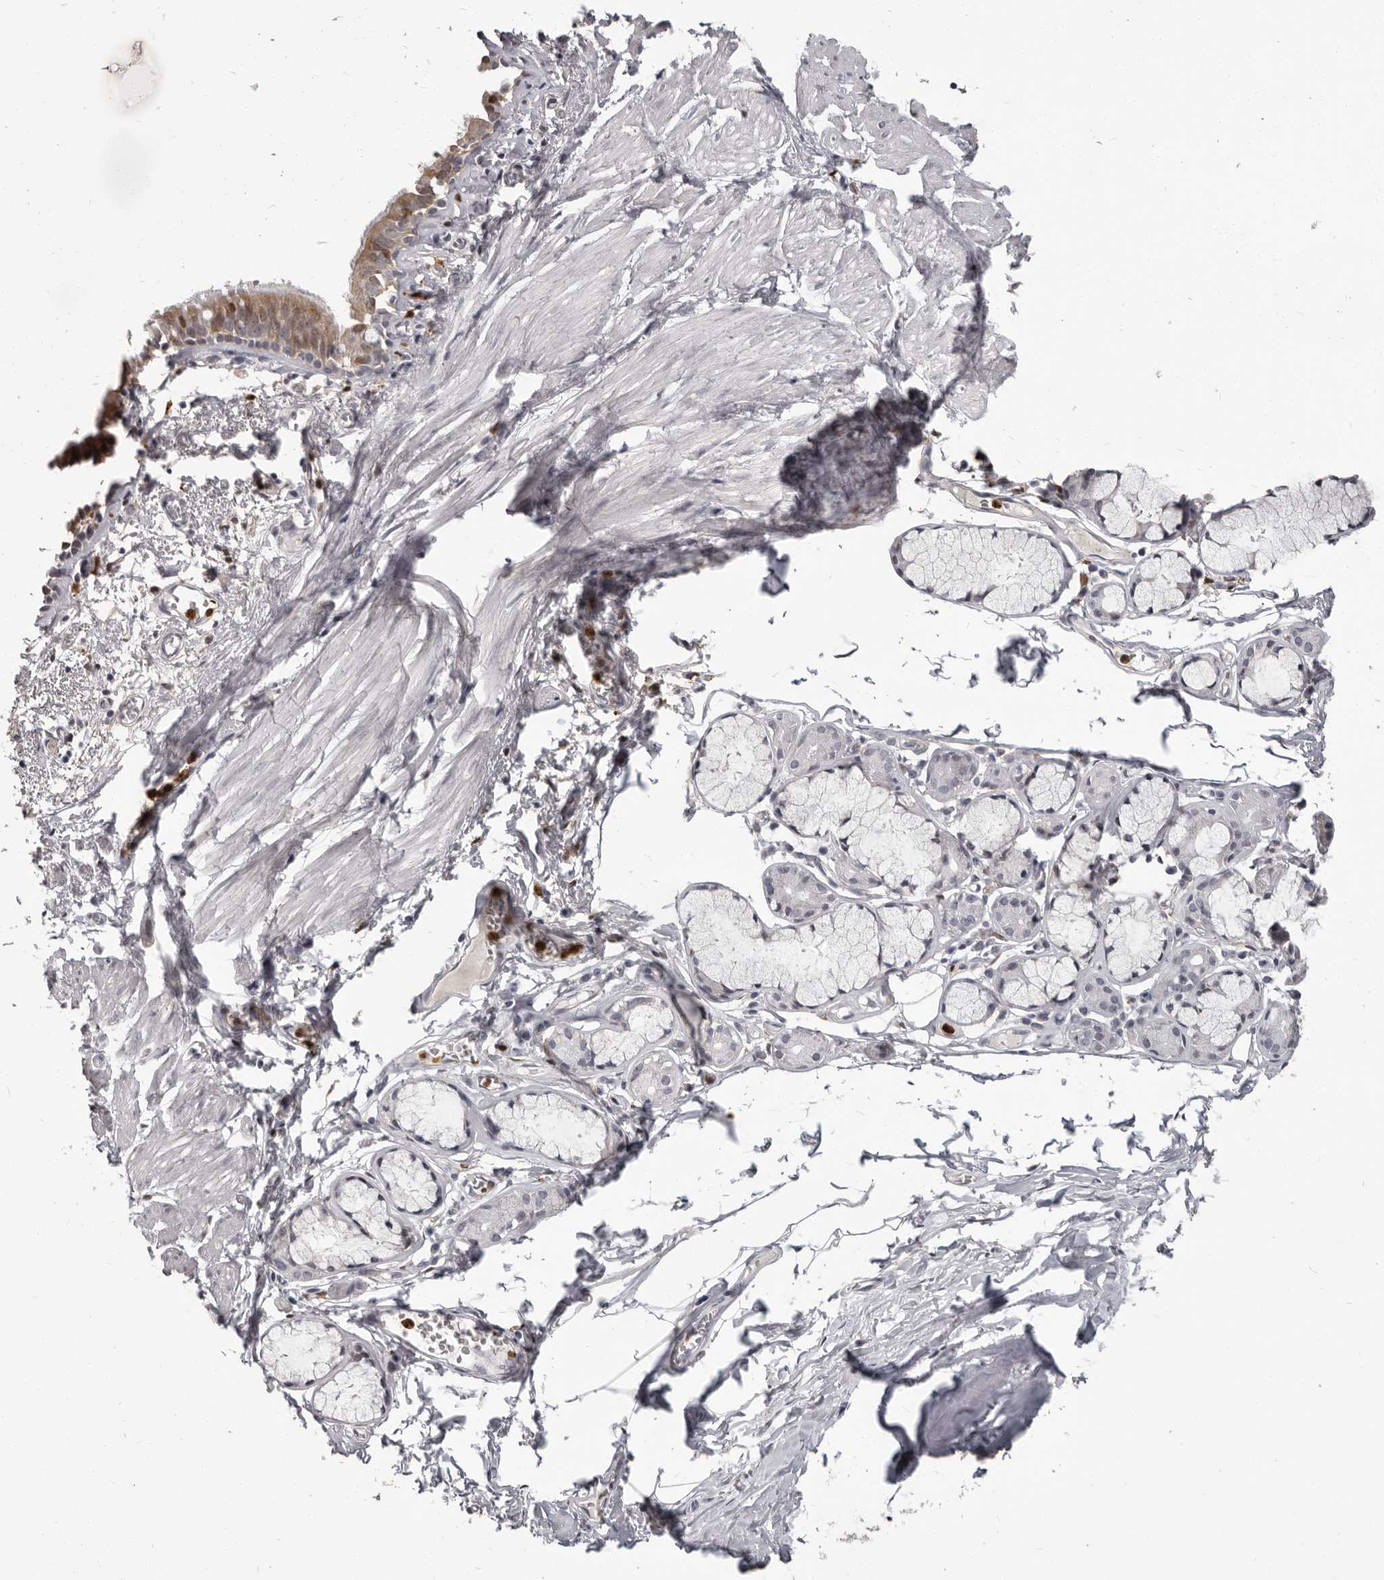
{"staining": {"intensity": "moderate", "quantity": ">75%", "location": "cytoplasmic/membranous"}, "tissue": "bronchus", "cell_type": "Respiratory epithelial cells", "image_type": "normal", "snomed": [{"axis": "morphology", "description": "Normal tissue, NOS"}, {"axis": "topography", "description": "Bronchus"}, {"axis": "topography", "description": "Lung"}], "caption": "Immunohistochemical staining of normal bronchus reveals >75% levels of moderate cytoplasmic/membranous protein positivity in approximately >75% of respiratory epithelial cells. The staining was performed using DAB (3,3'-diaminobenzidine) to visualize the protein expression in brown, while the nuclei were stained in blue with hematoxylin (Magnification: 20x).", "gene": "GPR157", "patient": {"sex": "male", "age": 56}}